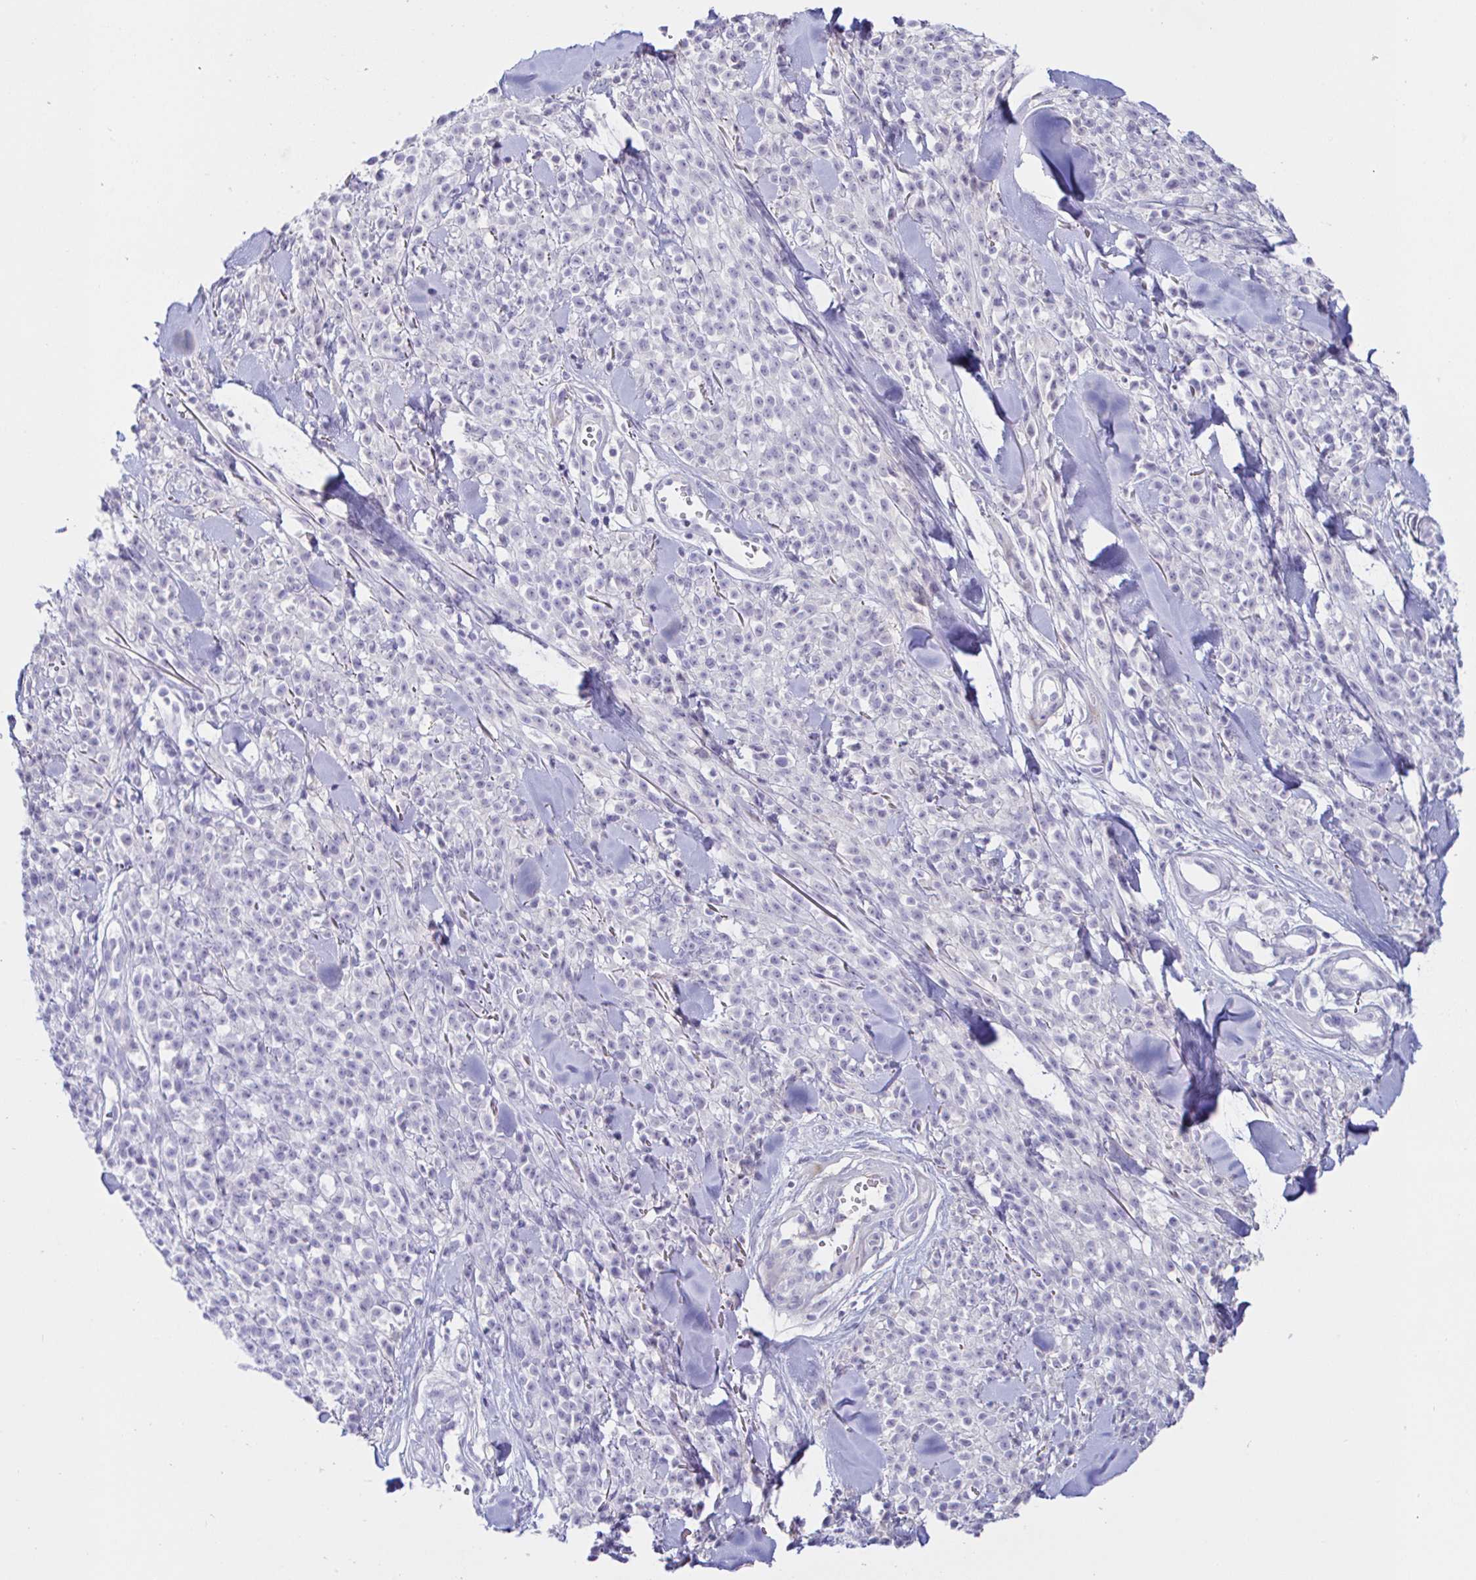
{"staining": {"intensity": "negative", "quantity": "none", "location": "none"}, "tissue": "melanoma", "cell_type": "Tumor cells", "image_type": "cancer", "snomed": [{"axis": "morphology", "description": "Malignant melanoma, NOS"}, {"axis": "topography", "description": "Skin"}, {"axis": "topography", "description": "Skin of trunk"}], "caption": "IHC histopathology image of melanoma stained for a protein (brown), which exhibits no positivity in tumor cells. (DAB IHC, high magnification).", "gene": "SAA4", "patient": {"sex": "male", "age": 74}}